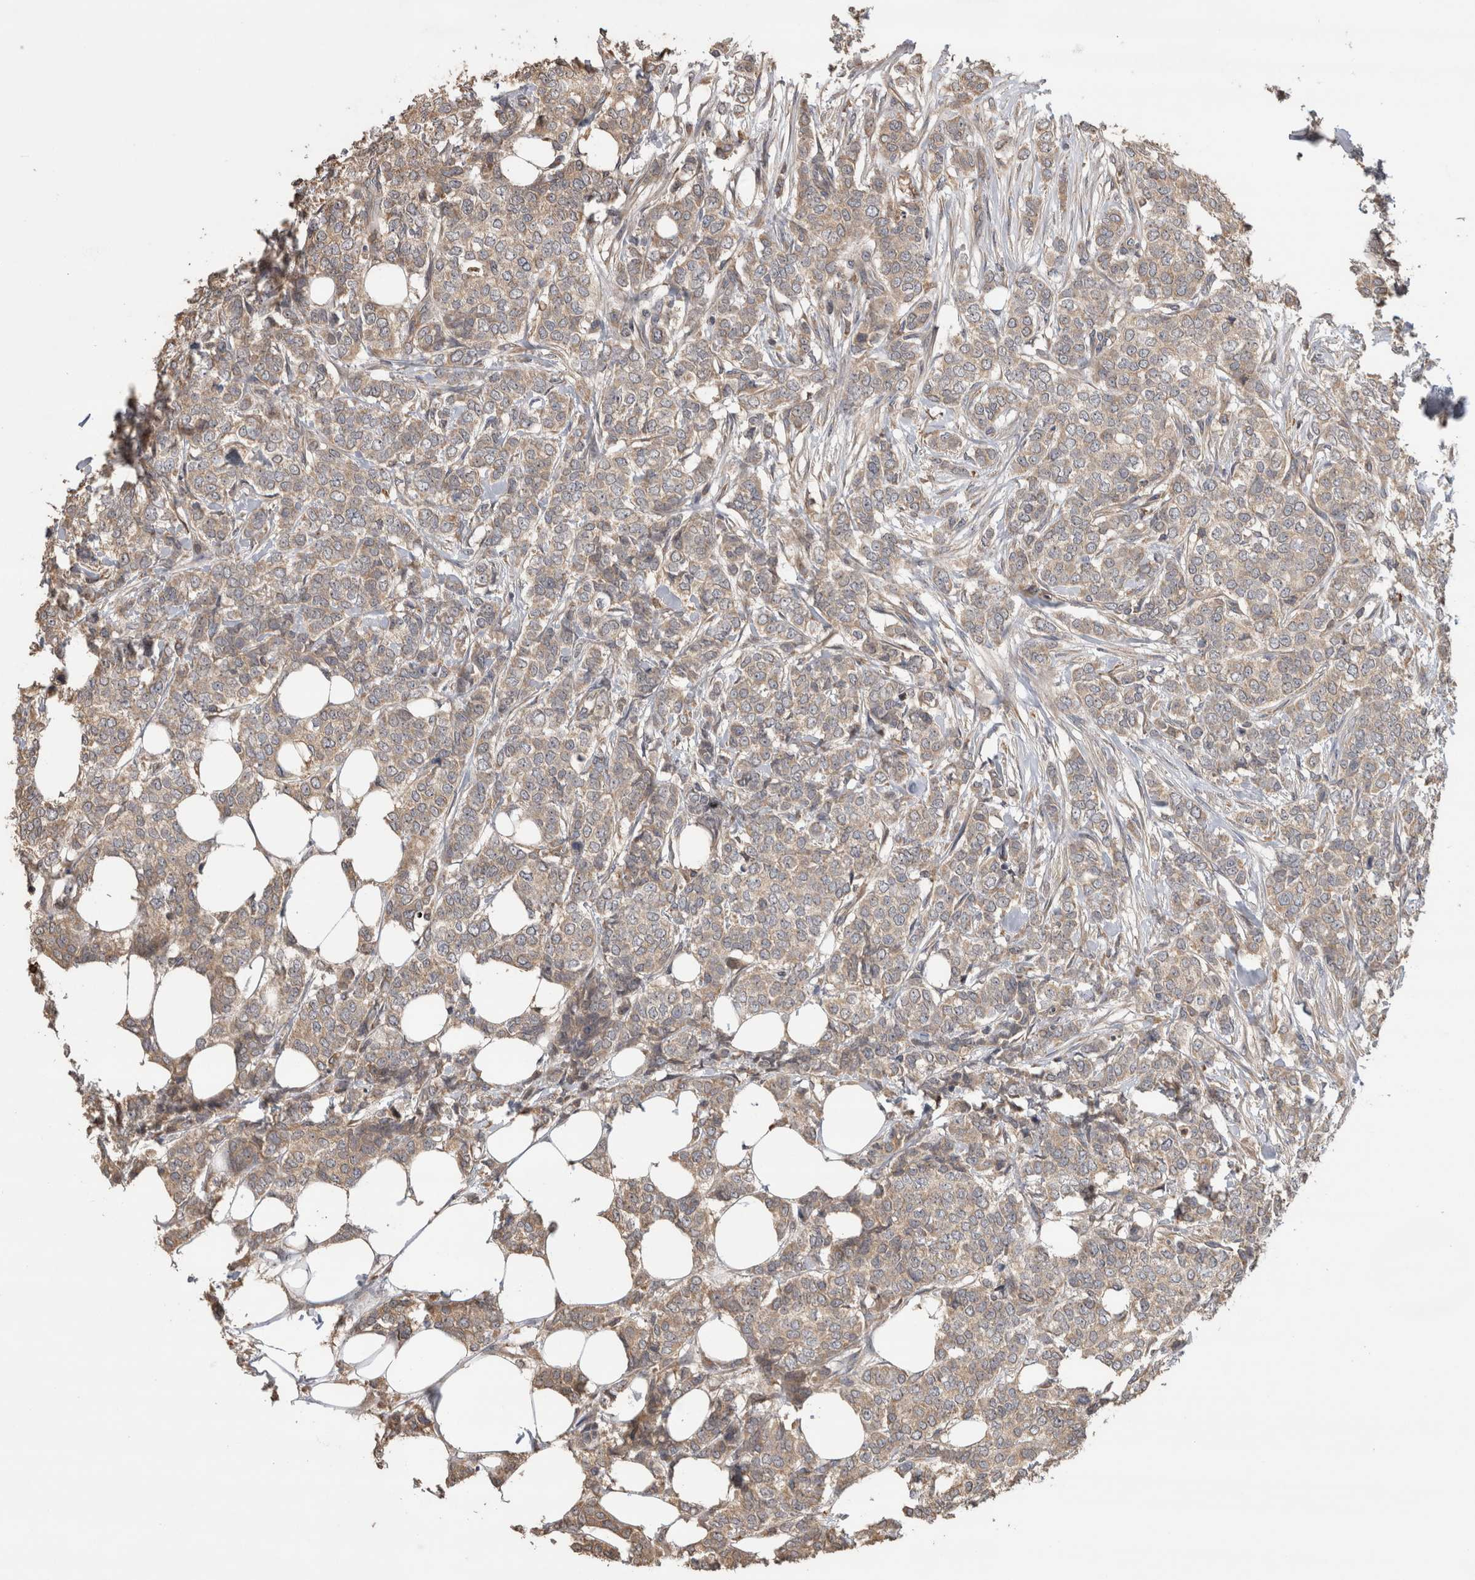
{"staining": {"intensity": "weak", "quantity": ">75%", "location": "cytoplasmic/membranous"}, "tissue": "breast cancer", "cell_type": "Tumor cells", "image_type": "cancer", "snomed": [{"axis": "morphology", "description": "Lobular carcinoma"}, {"axis": "topography", "description": "Skin"}, {"axis": "topography", "description": "Breast"}], "caption": "Immunohistochemistry image of human breast cancer stained for a protein (brown), which exhibits low levels of weak cytoplasmic/membranous expression in about >75% of tumor cells.", "gene": "TBCE", "patient": {"sex": "female", "age": 46}}